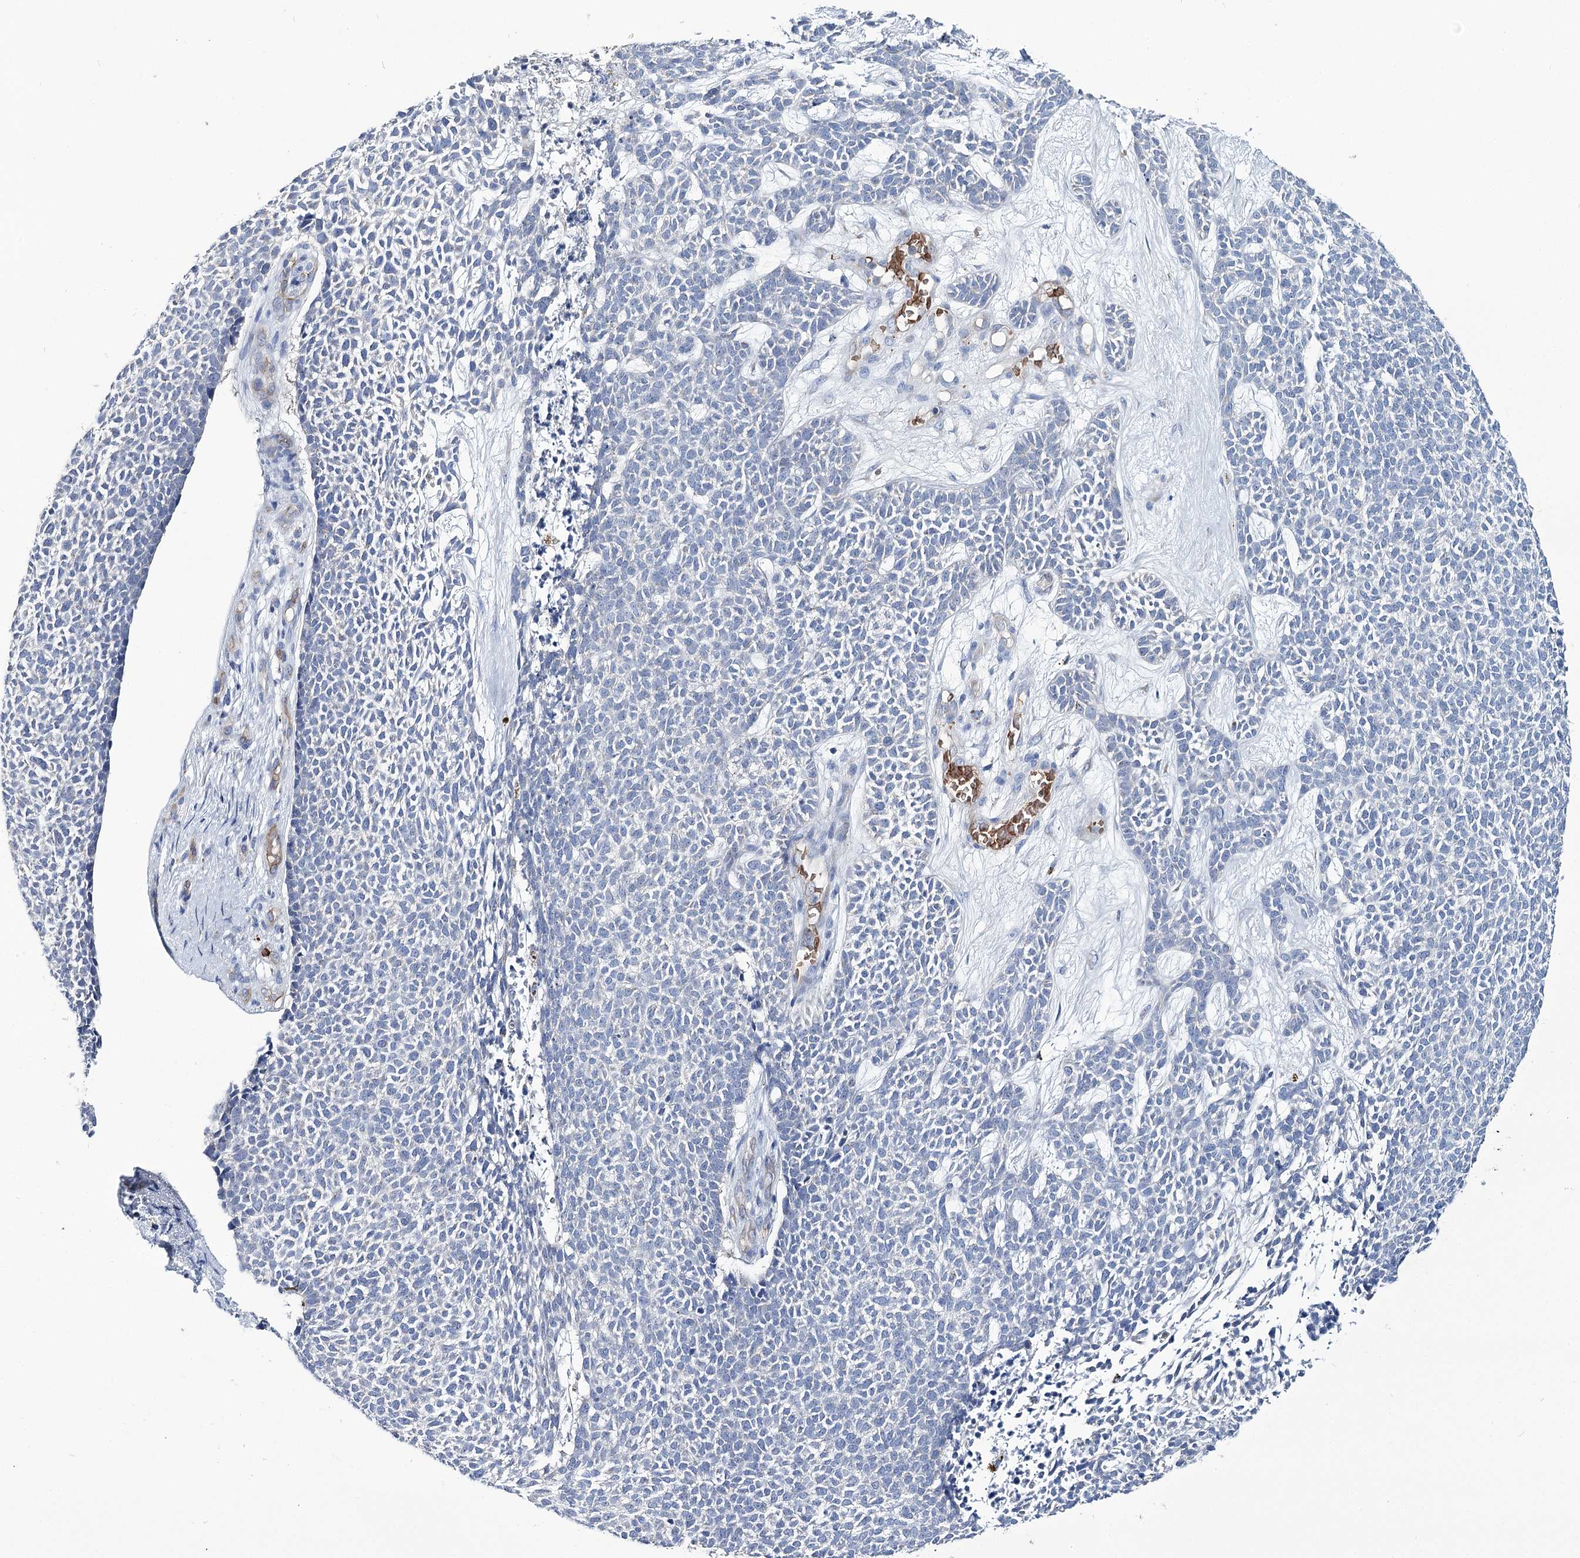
{"staining": {"intensity": "negative", "quantity": "none", "location": "none"}, "tissue": "skin cancer", "cell_type": "Tumor cells", "image_type": "cancer", "snomed": [{"axis": "morphology", "description": "Basal cell carcinoma"}, {"axis": "topography", "description": "Skin"}], "caption": "The immunohistochemistry histopathology image has no significant staining in tumor cells of skin basal cell carcinoma tissue.", "gene": "GBF1", "patient": {"sex": "female", "age": 84}}